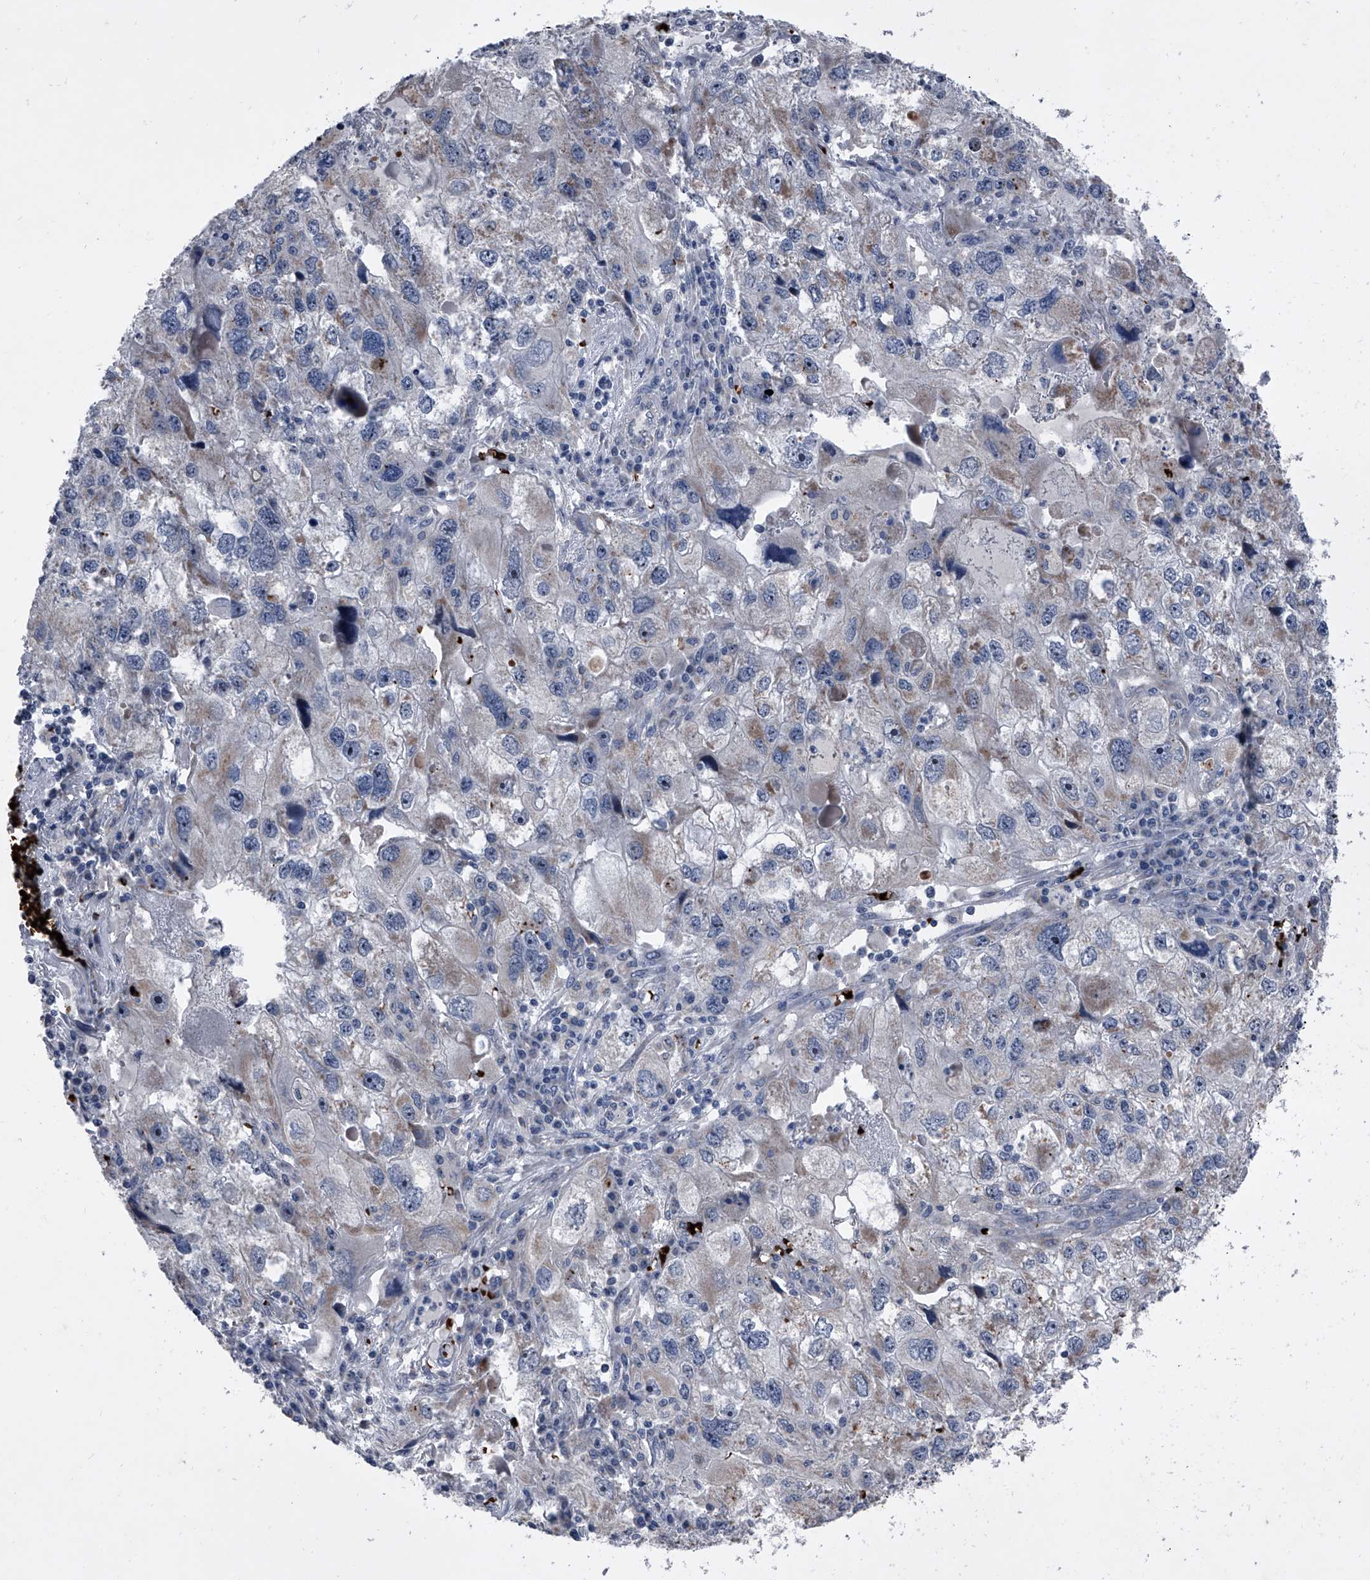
{"staining": {"intensity": "weak", "quantity": "<25%", "location": "cytoplasmic/membranous"}, "tissue": "endometrial cancer", "cell_type": "Tumor cells", "image_type": "cancer", "snomed": [{"axis": "morphology", "description": "Adenocarcinoma, NOS"}, {"axis": "topography", "description": "Endometrium"}], "caption": "DAB (3,3'-diaminobenzidine) immunohistochemical staining of human adenocarcinoma (endometrial) demonstrates no significant staining in tumor cells.", "gene": "CEP85L", "patient": {"sex": "female", "age": 49}}